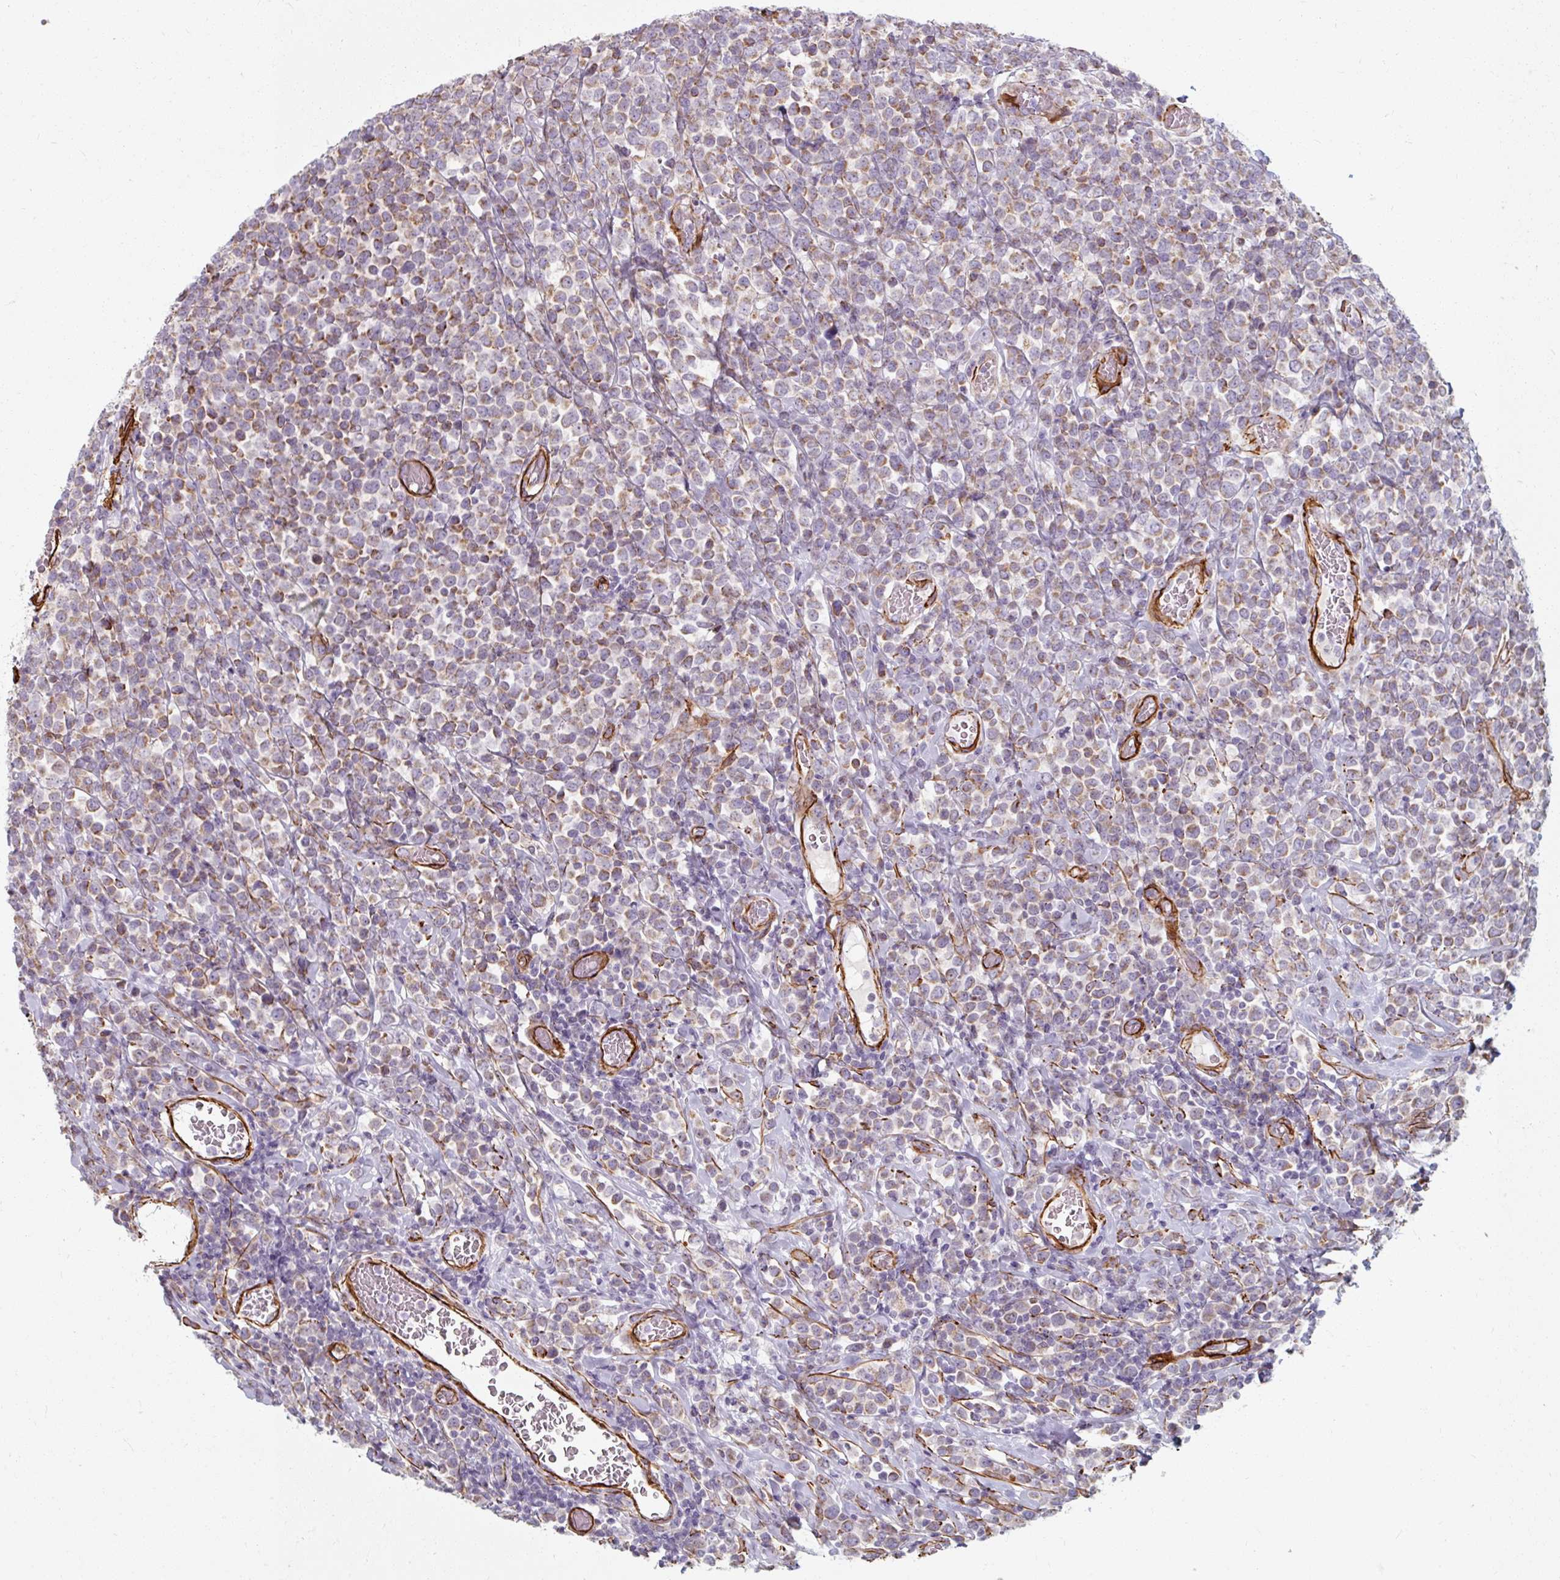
{"staining": {"intensity": "negative", "quantity": "none", "location": "none"}, "tissue": "lymphoma", "cell_type": "Tumor cells", "image_type": "cancer", "snomed": [{"axis": "morphology", "description": "Malignant lymphoma, non-Hodgkin's type, High grade"}, {"axis": "topography", "description": "Soft tissue"}], "caption": "IHC micrograph of human lymphoma stained for a protein (brown), which exhibits no positivity in tumor cells. The staining is performed using DAB brown chromogen with nuclei counter-stained in using hematoxylin.", "gene": "MRPS5", "patient": {"sex": "female", "age": 56}}